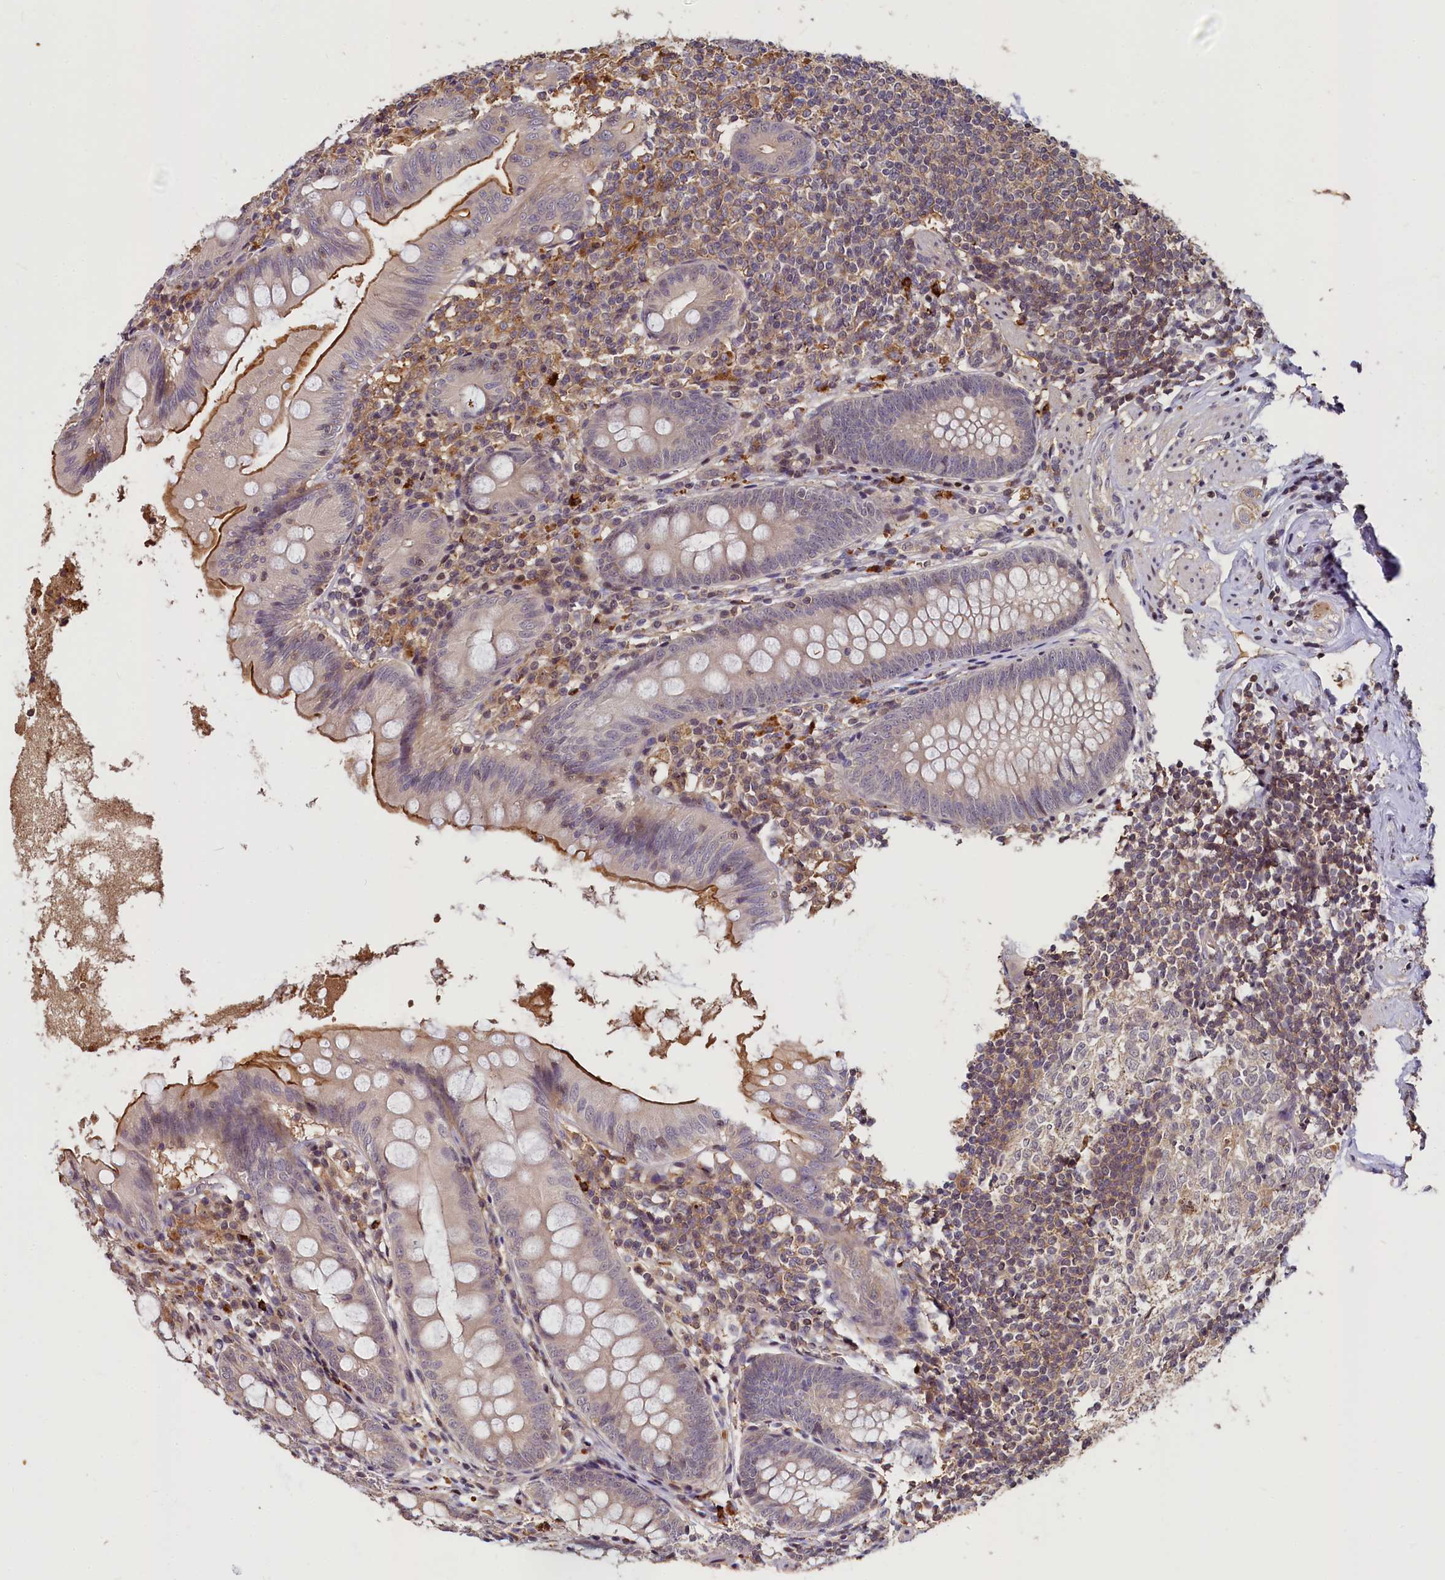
{"staining": {"intensity": "moderate", "quantity": "<25%", "location": "cytoplasmic/membranous"}, "tissue": "appendix", "cell_type": "Glandular cells", "image_type": "normal", "snomed": [{"axis": "morphology", "description": "Normal tissue, NOS"}, {"axis": "topography", "description": "Appendix"}], "caption": "The photomicrograph exhibits immunohistochemical staining of normal appendix. There is moderate cytoplasmic/membranous positivity is appreciated in about <25% of glandular cells.", "gene": "ATG101", "patient": {"sex": "female", "age": 51}}